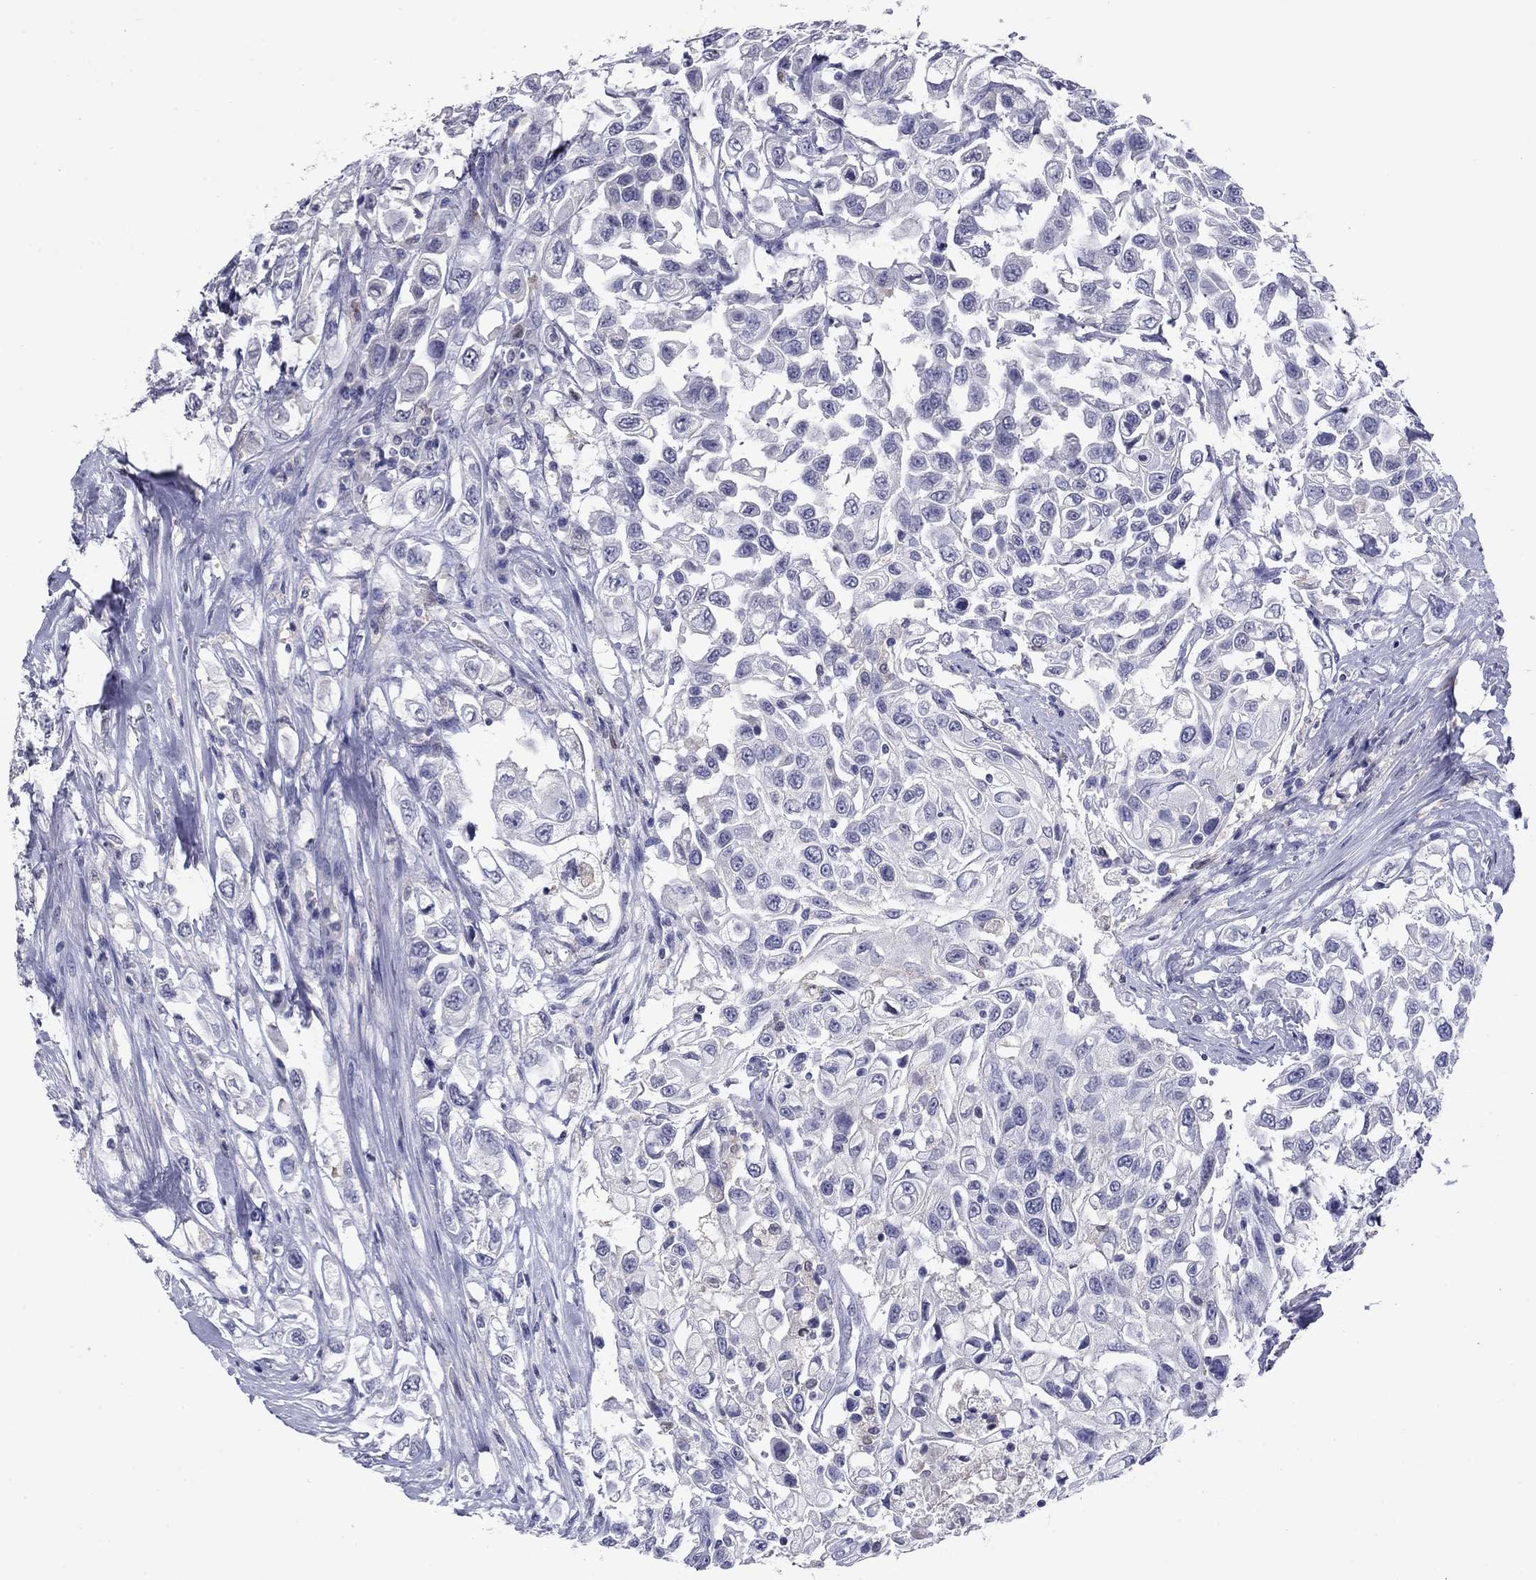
{"staining": {"intensity": "negative", "quantity": "none", "location": "none"}, "tissue": "urothelial cancer", "cell_type": "Tumor cells", "image_type": "cancer", "snomed": [{"axis": "morphology", "description": "Urothelial carcinoma, High grade"}, {"axis": "topography", "description": "Urinary bladder"}], "caption": "A histopathology image of urothelial cancer stained for a protein reveals no brown staining in tumor cells.", "gene": "CFAP119", "patient": {"sex": "female", "age": 56}}